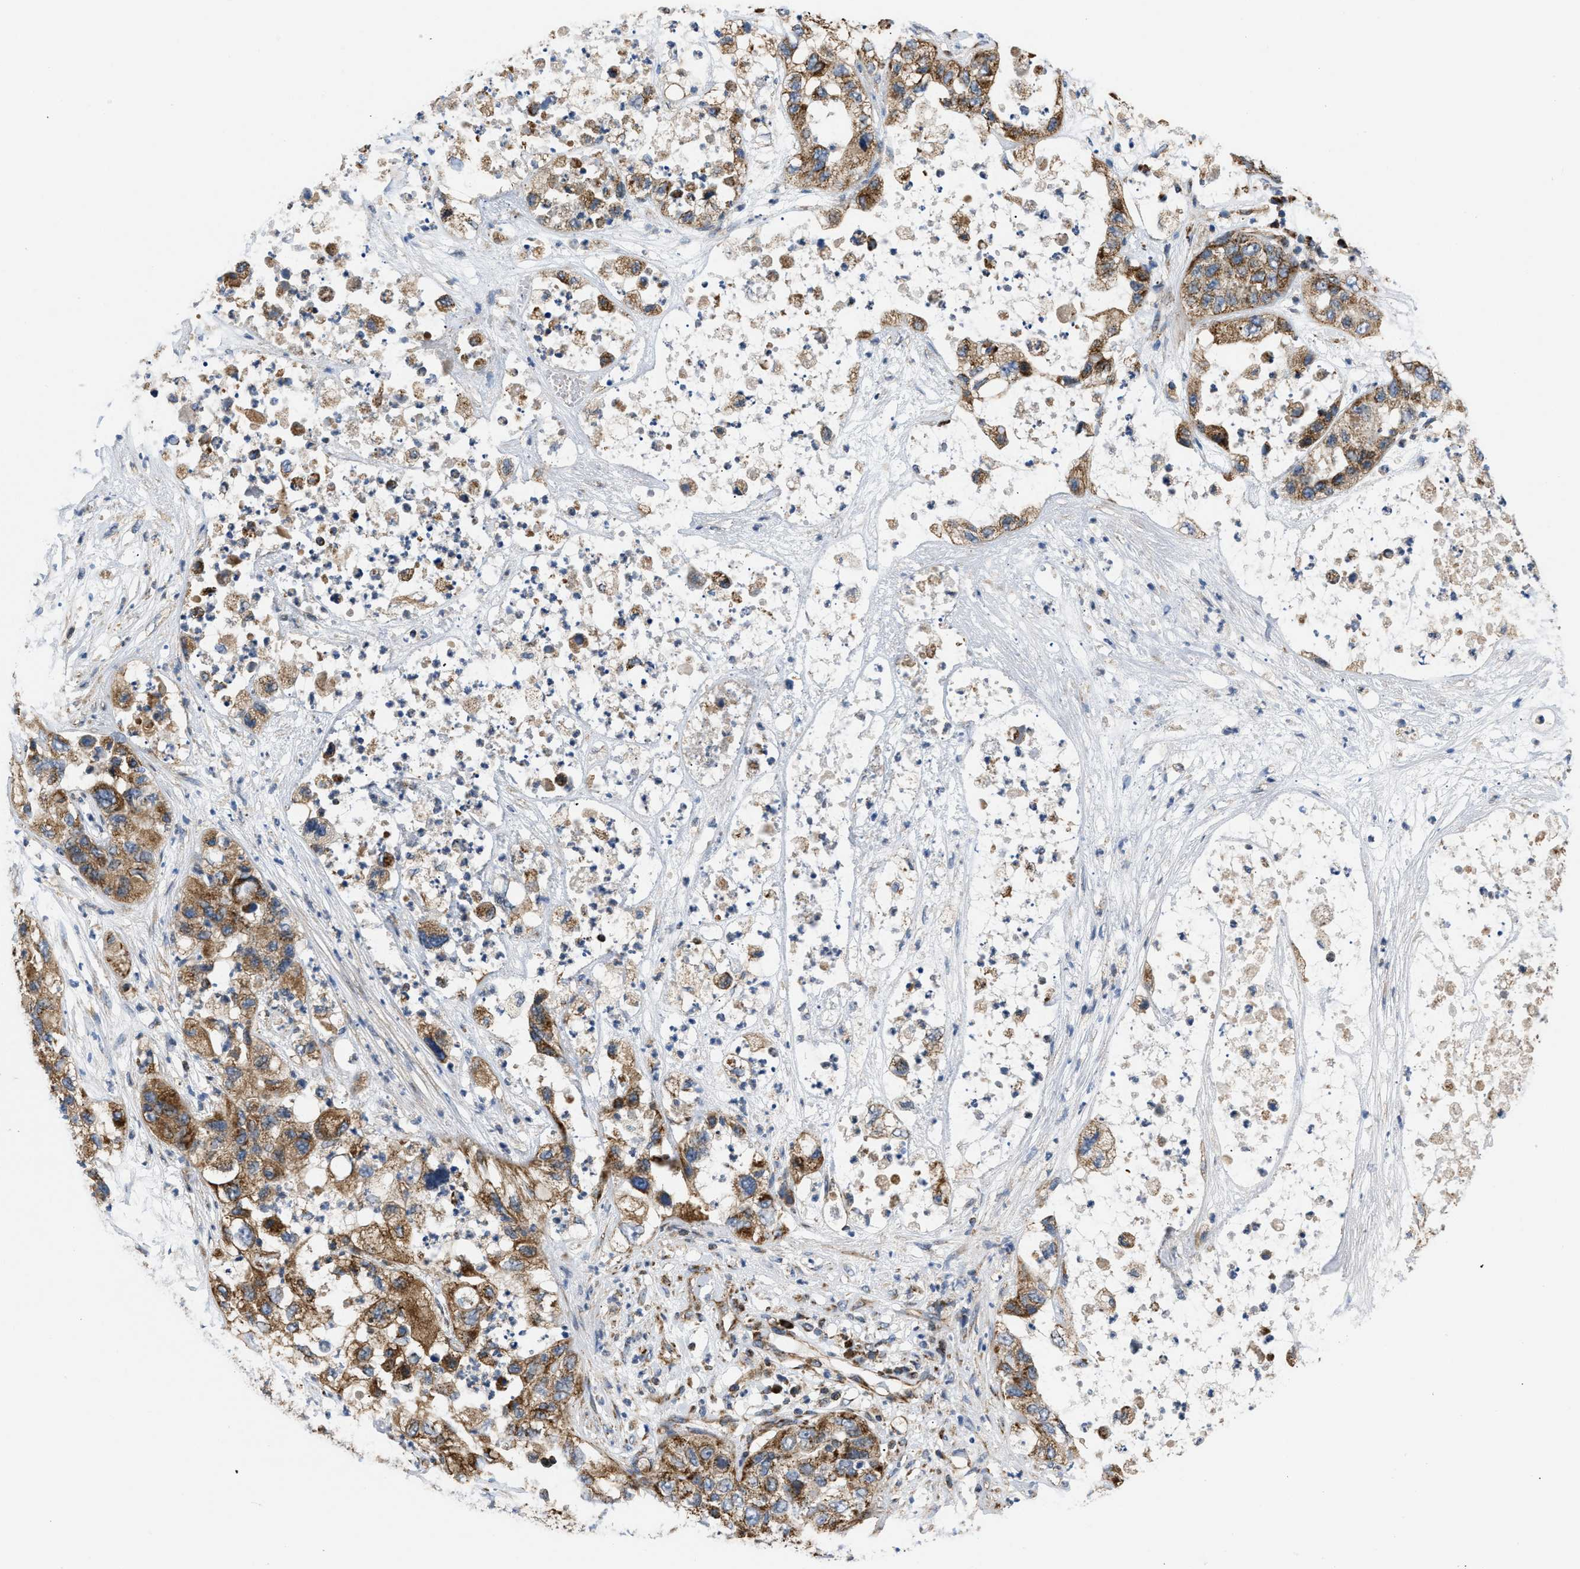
{"staining": {"intensity": "strong", "quantity": ">75%", "location": "cytoplasmic/membranous"}, "tissue": "pancreatic cancer", "cell_type": "Tumor cells", "image_type": "cancer", "snomed": [{"axis": "morphology", "description": "Adenocarcinoma, NOS"}, {"axis": "topography", "description": "Pancreas"}], "caption": "Approximately >75% of tumor cells in human pancreatic cancer show strong cytoplasmic/membranous protein expression as visualized by brown immunohistochemical staining.", "gene": "OPTN", "patient": {"sex": "female", "age": 78}}